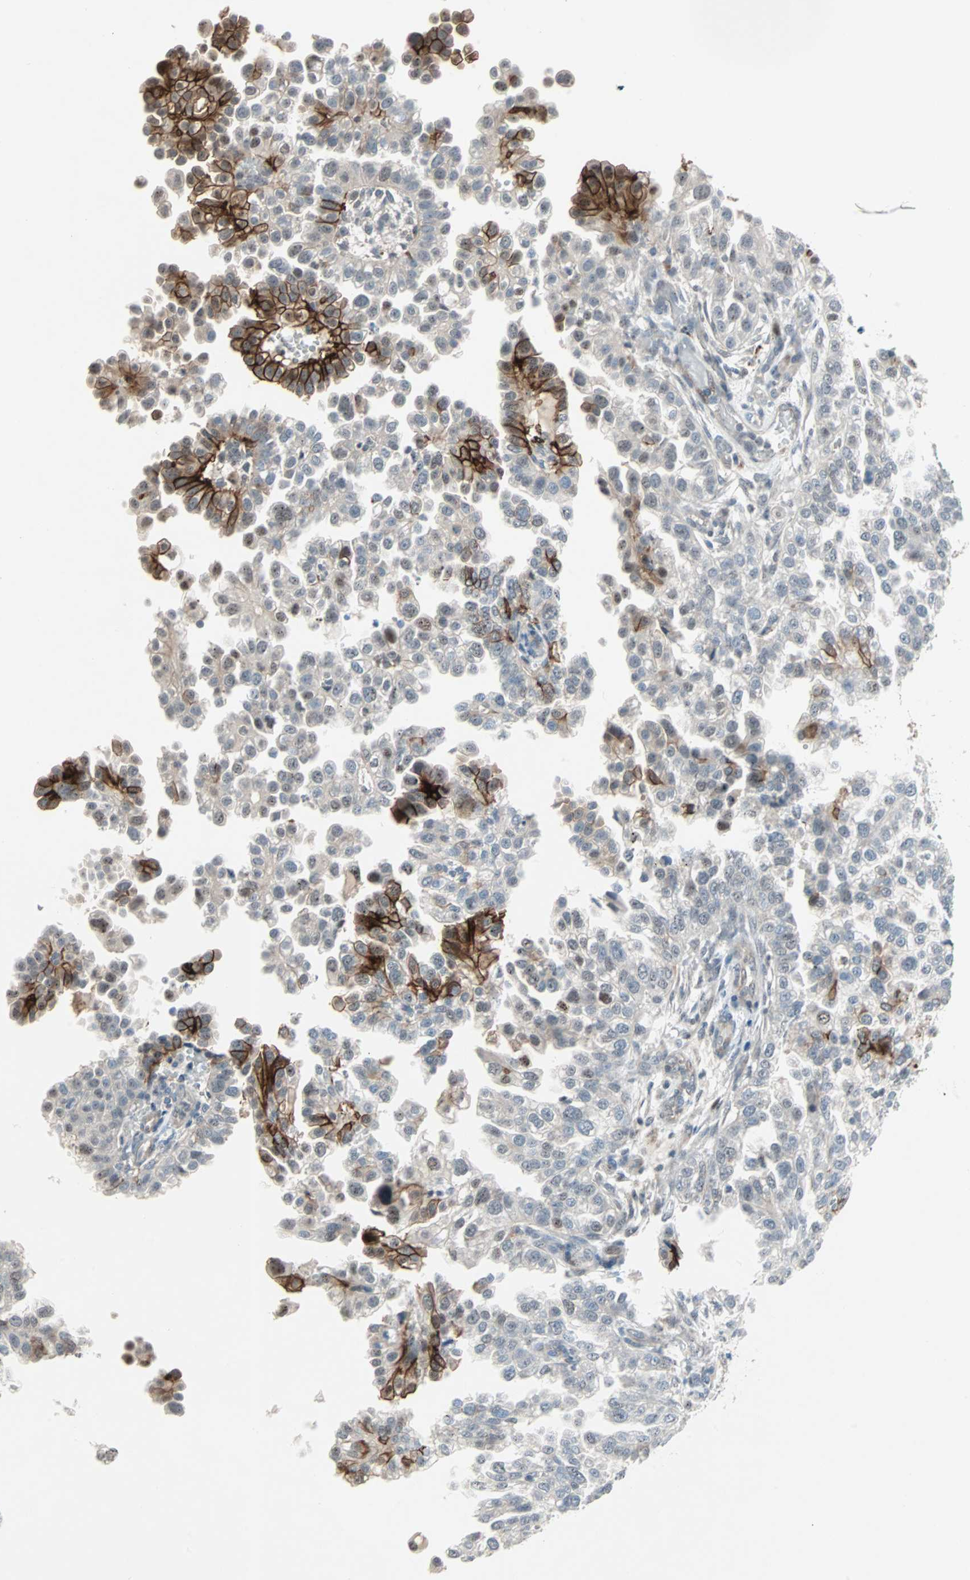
{"staining": {"intensity": "strong", "quantity": "25%-75%", "location": "cytoplasmic/membranous"}, "tissue": "endometrial cancer", "cell_type": "Tumor cells", "image_type": "cancer", "snomed": [{"axis": "morphology", "description": "Adenocarcinoma, NOS"}, {"axis": "topography", "description": "Endometrium"}], "caption": "Tumor cells show high levels of strong cytoplasmic/membranous positivity in about 25%-75% of cells in endometrial cancer (adenocarcinoma). (Brightfield microscopy of DAB IHC at high magnification).", "gene": "CAND2", "patient": {"sex": "female", "age": 85}}